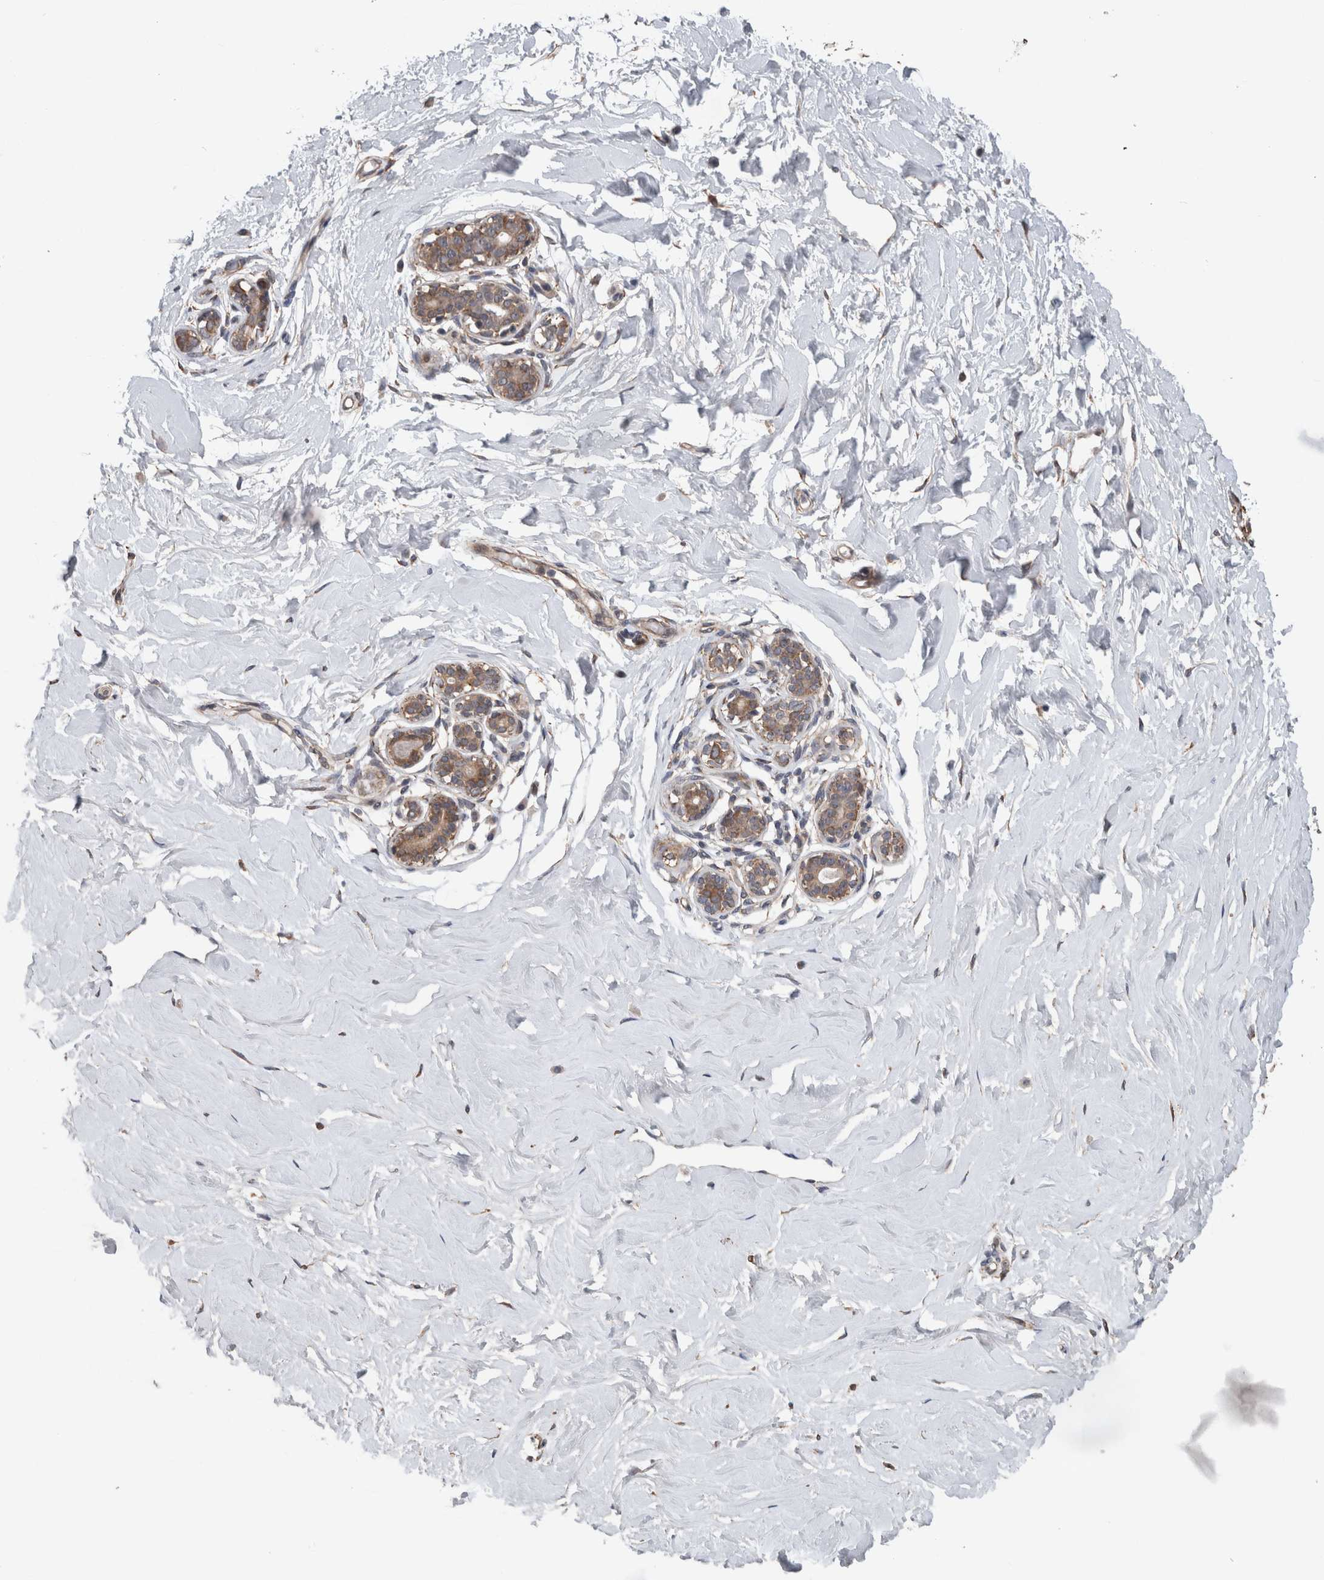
{"staining": {"intensity": "moderate", "quantity": "25%-75%", "location": "cytoplasmic/membranous"}, "tissue": "breast", "cell_type": "Adipocytes", "image_type": "normal", "snomed": [{"axis": "morphology", "description": "Normal tissue, NOS"}, {"axis": "morphology", "description": "Adenoma, NOS"}, {"axis": "topography", "description": "Breast"}], "caption": "Brown immunohistochemical staining in unremarkable human breast shows moderate cytoplasmic/membranous expression in approximately 25%-75% of adipocytes.", "gene": "GIMAP6", "patient": {"sex": "female", "age": 23}}